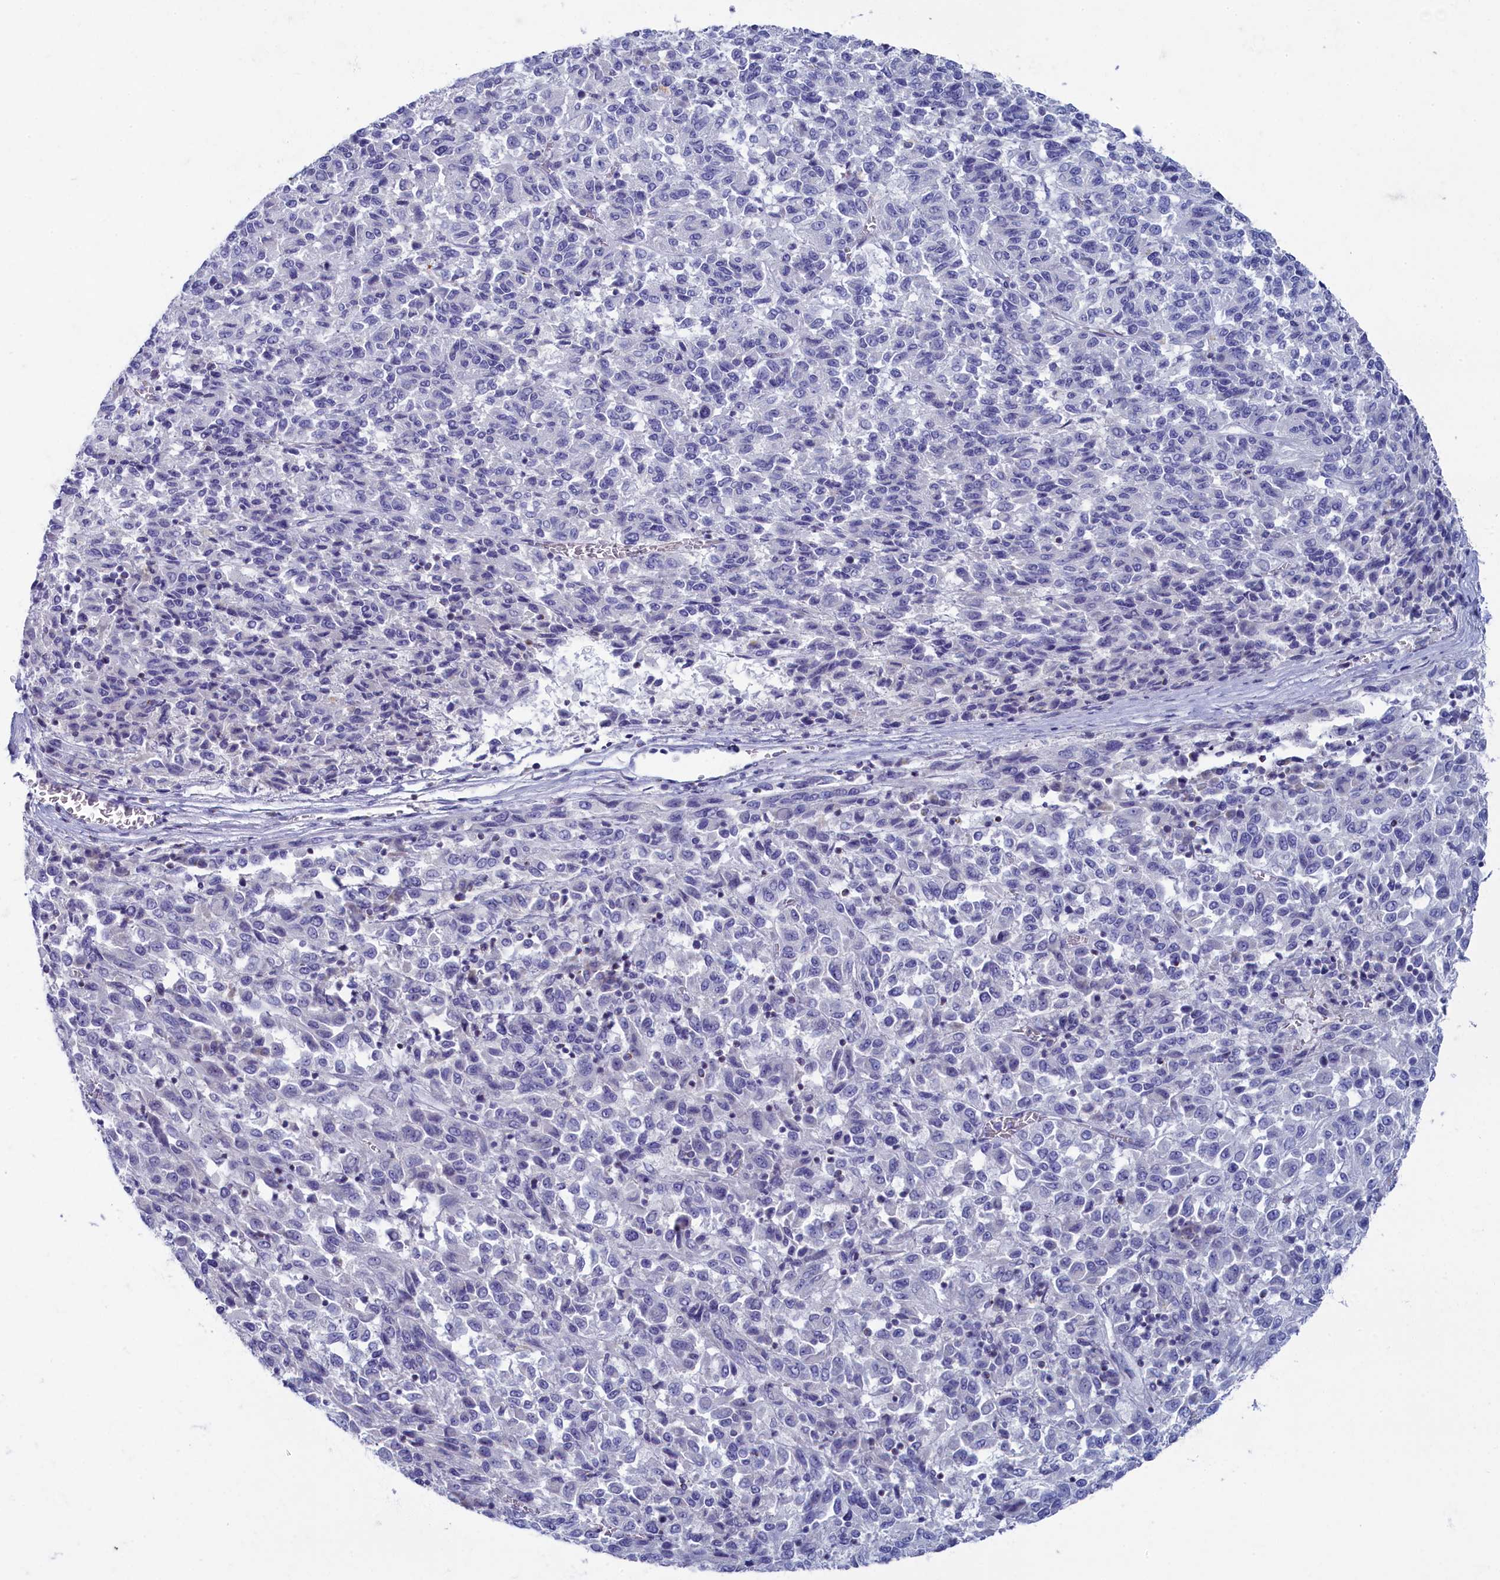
{"staining": {"intensity": "negative", "quantity": "none", "location": "none"}, "tissue": "melanoma", "cell_type": "Tumor cells", "image_type": "cancer", "snomed": [{"axis": "morphology", "description": "Malignant melanoma, Metastatic site"}, {"axis": "topography", "description": "Lung"}], "caption": "The micrograph exhibits no staining of tumor cells in melanoma.", "gene": "OCIAD2", "patient": {"sex": "male", "age": 64}}